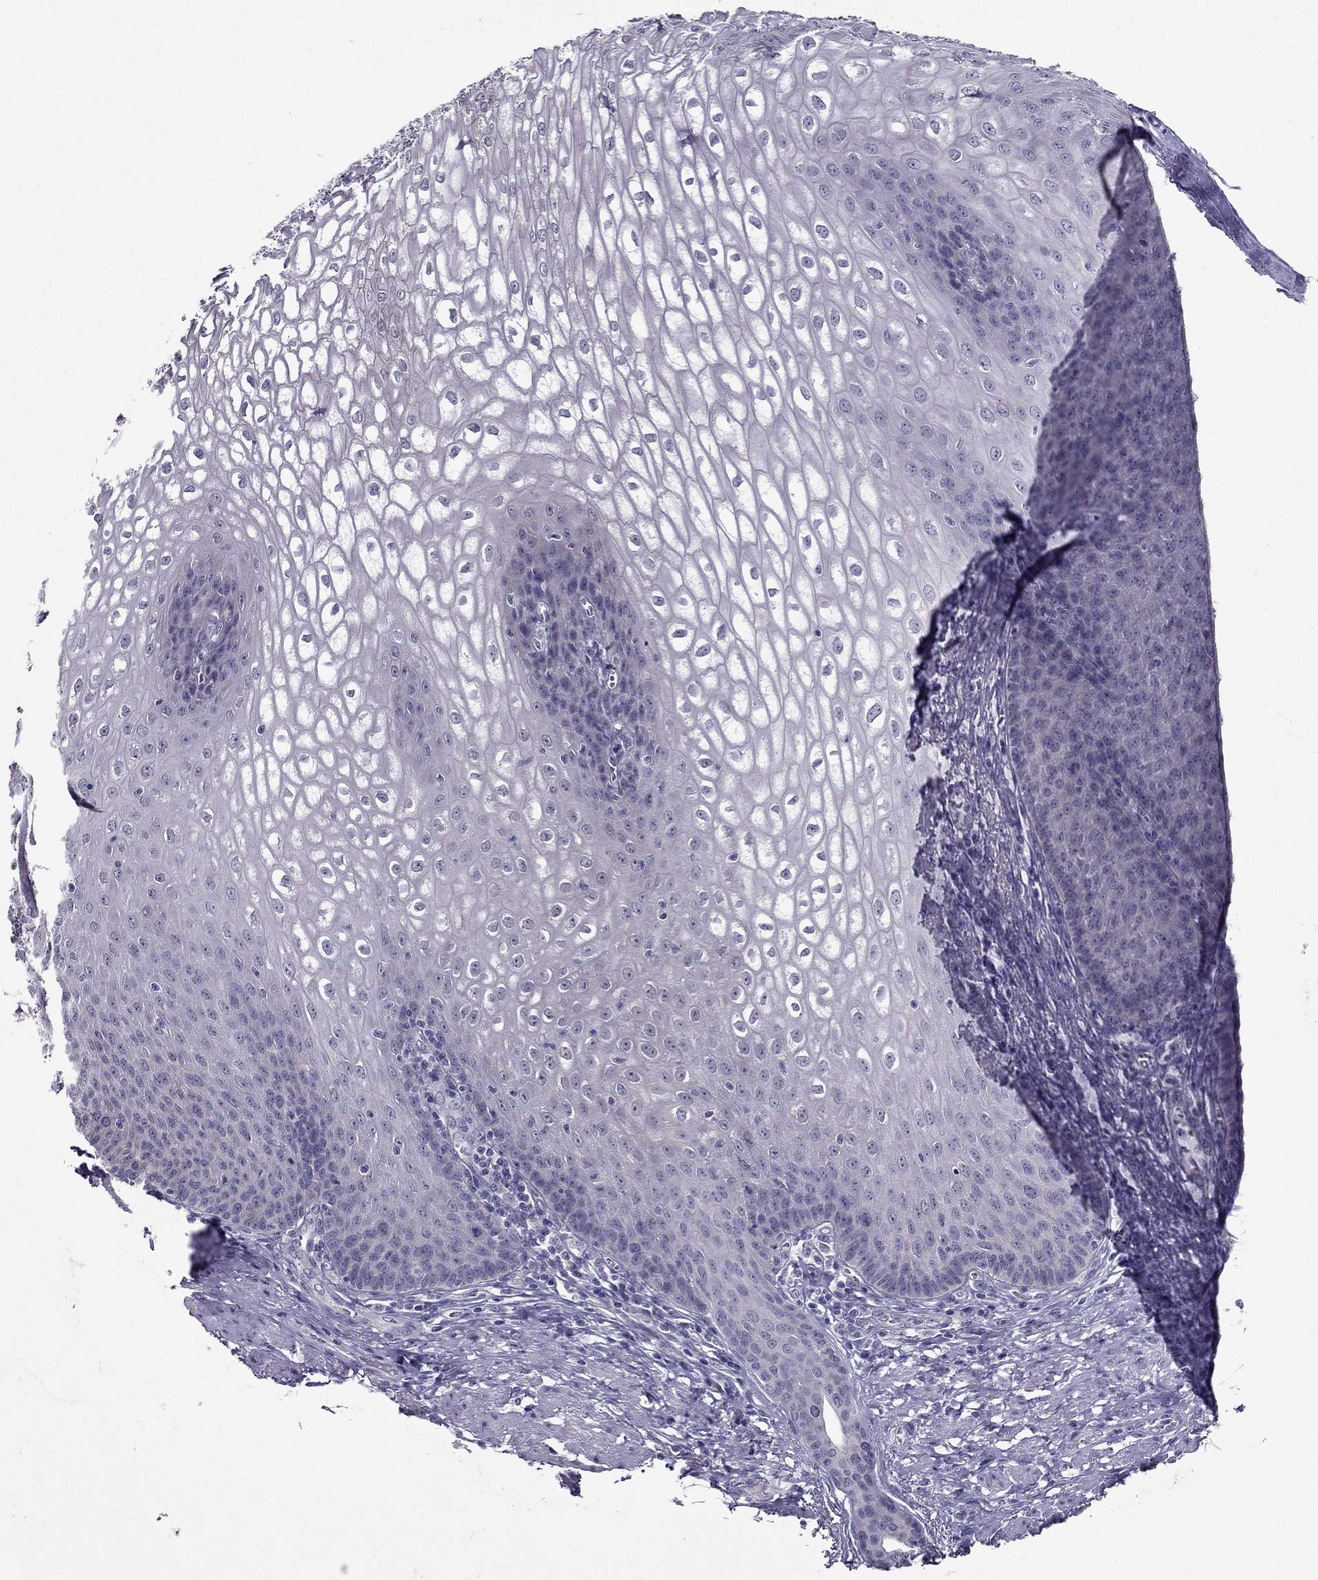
{"staining": {"intensity": "negative", "quantity": "none", "location": "none"}, "tissue": "esophagus", "cell_type": "Squamous epithelial cells", "image_type": "normal", "snomed": [{"axis": "morphology", "description": "Normal tissue, NOS"}, {"axis": "topography", "description": "Esophagus"}], "caption": "High power microscopy photomicrograph of an IHC photomicrograph of normal esophagus, revealing no significant expression in squamous epithelial cells.", "gene": "DUSP15", "patient": {"sex": "male", "age": 58}}